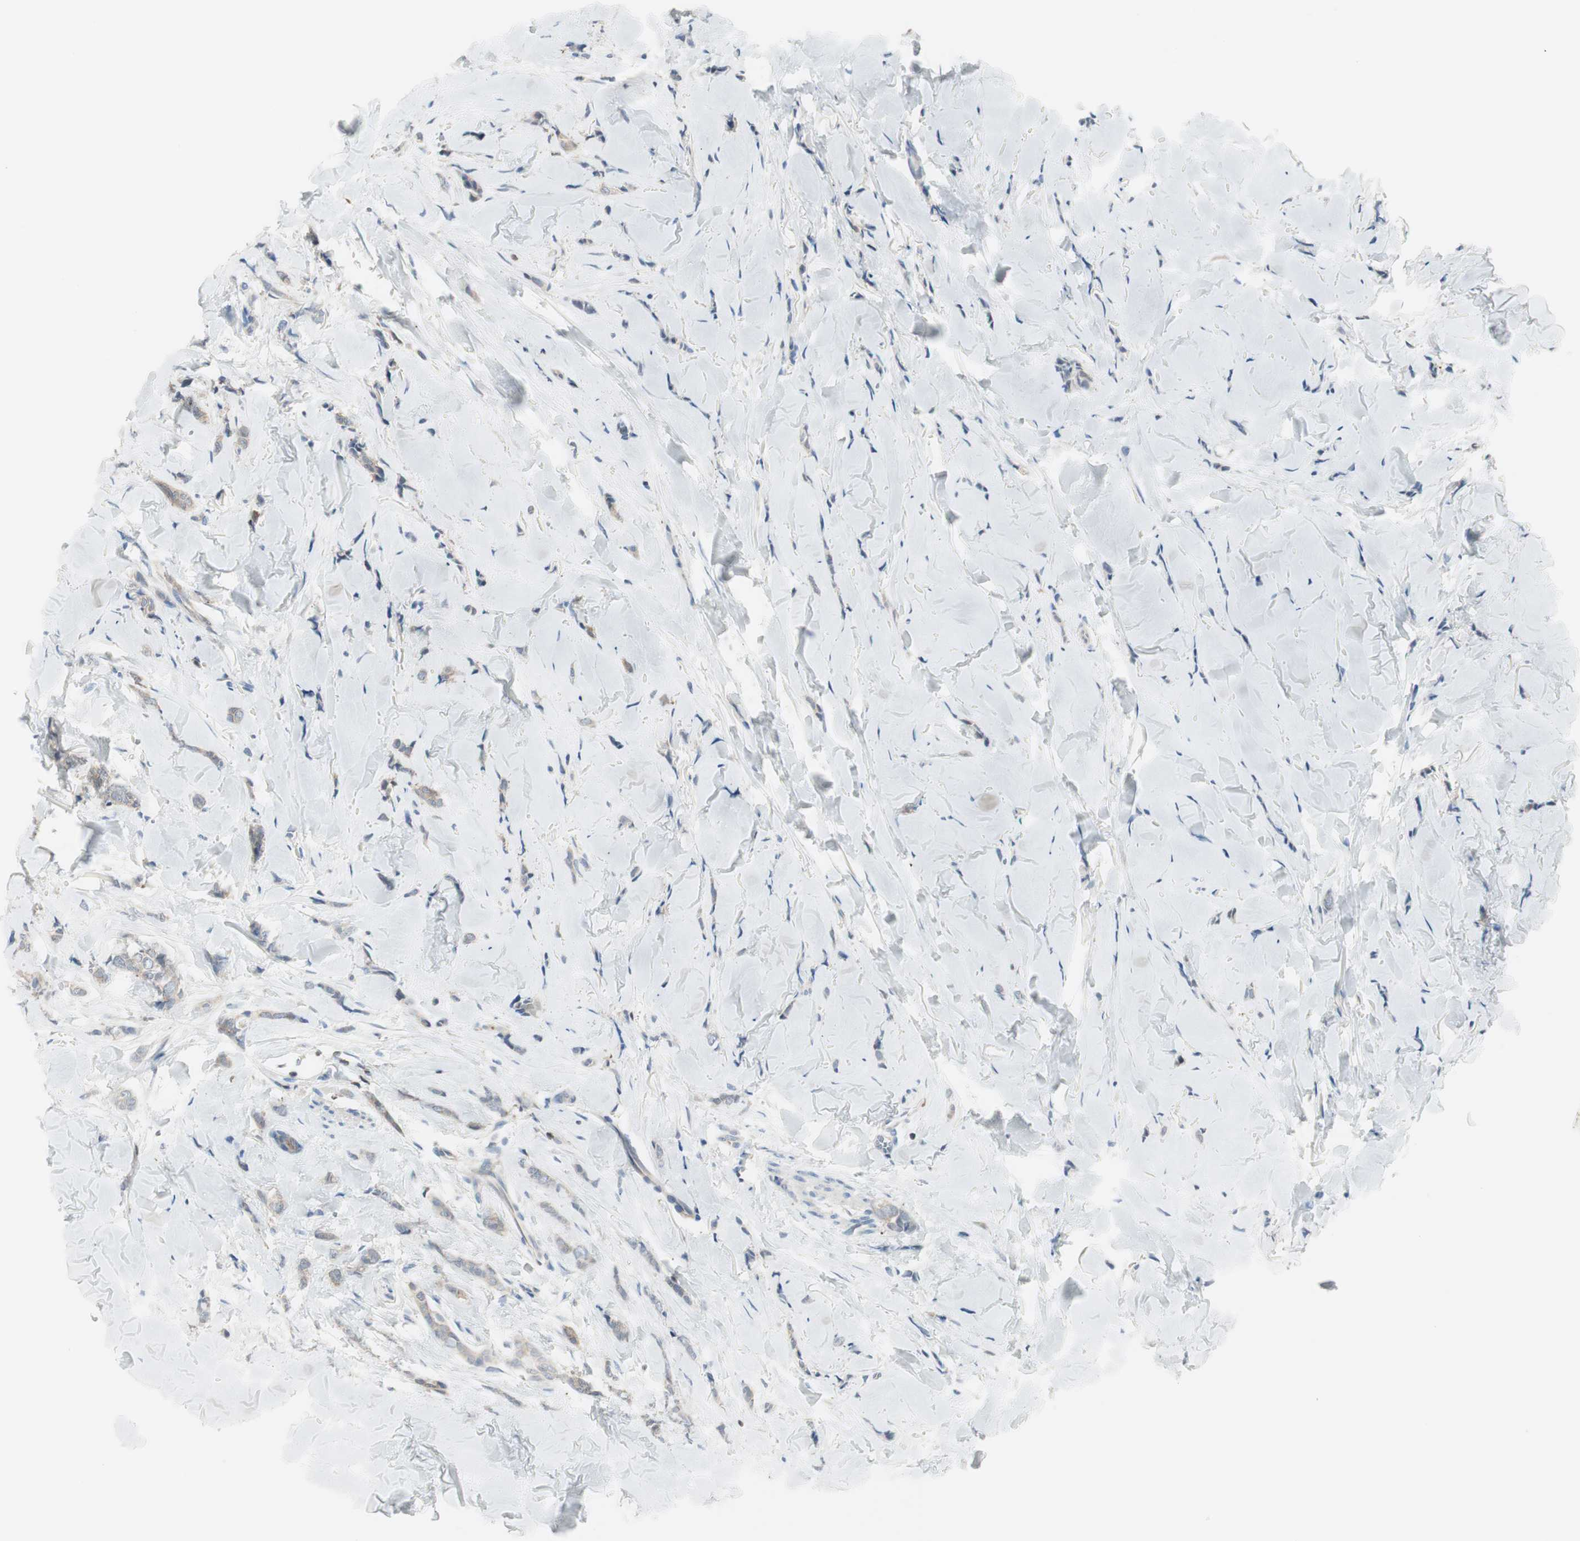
{"staining": {"intensity": "weak", "quantity": ">75%", "location": "cytoplasmic/membranous"}, "tissue": "breast cancer", "cell_type": "Tumor cells", "image_type": "cancer", "snomed": [{"axis": "morphology", "description": "Lobular carcinoma"}, {"axis": "topography", "description": "Skin"}, {"axis": "topography", "description": "Breast"}], "caption": "IHC (DAB) staining of human breast cancer reveals weak cytoplasmic/membranous protein positivity in about >75% of tumor cells.", "gene": "SLC9A3R1", "patient": {"sex": "female", "age": 46}}